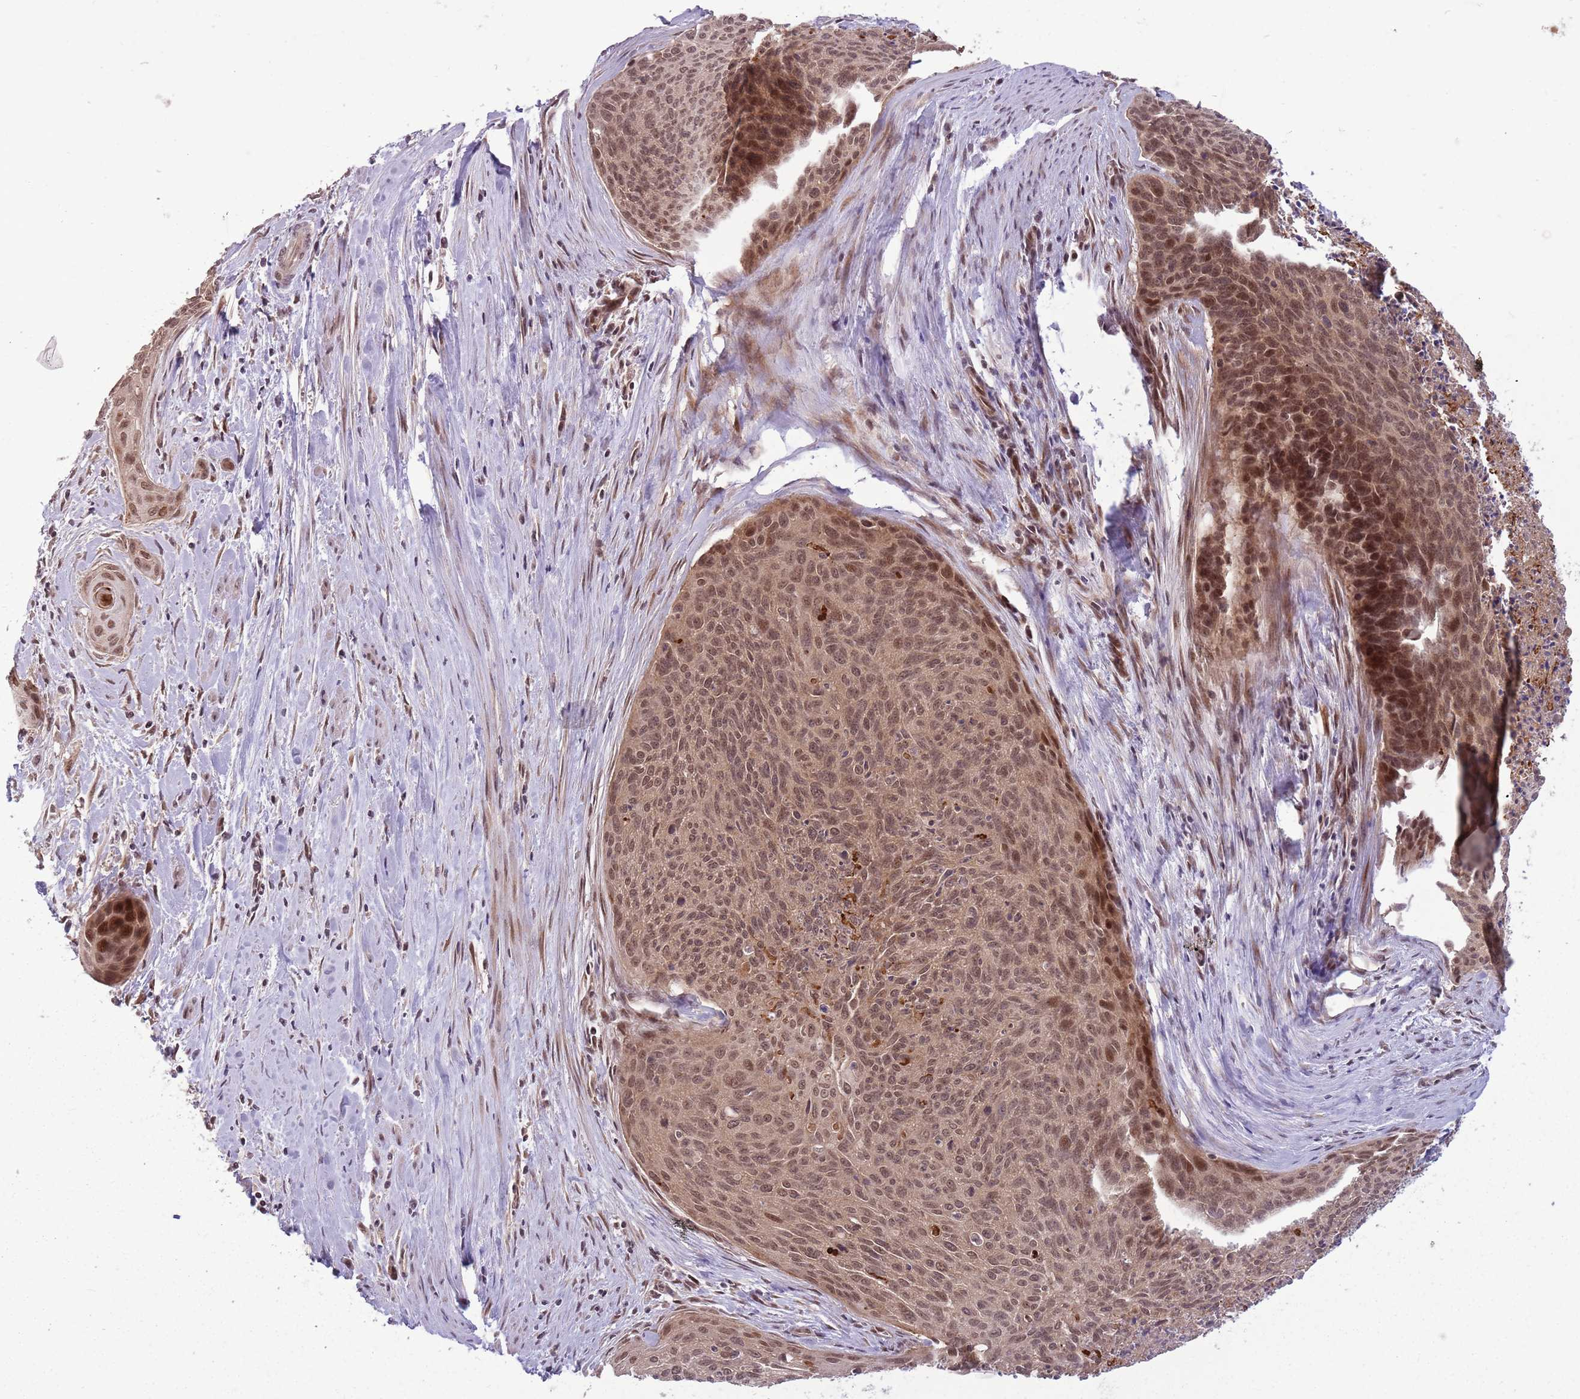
{"staining": {"intensity": "weak", "quantity": ">75%", "location": "nuclear"}, "tissue": "cervical cancer", "cell_type": "Tumor cells", "image_type": "cancer", "snomed": [{"axis": "morphology", "description": "Squamous cell carcinoma, NOS"}, {"axis": "topography", "description": "Cervix"}], "caption": "Protein expression by immunohistochemistry displays weak nuclear expression in approximately >75% of tumor cells in squamous cell carcinoma (cervical). The protein of interest is shown in brown color, while the nuclei are stained blue.", "gene": "ADAMTS3", "patient": {"sex": "female", "age": 55}}